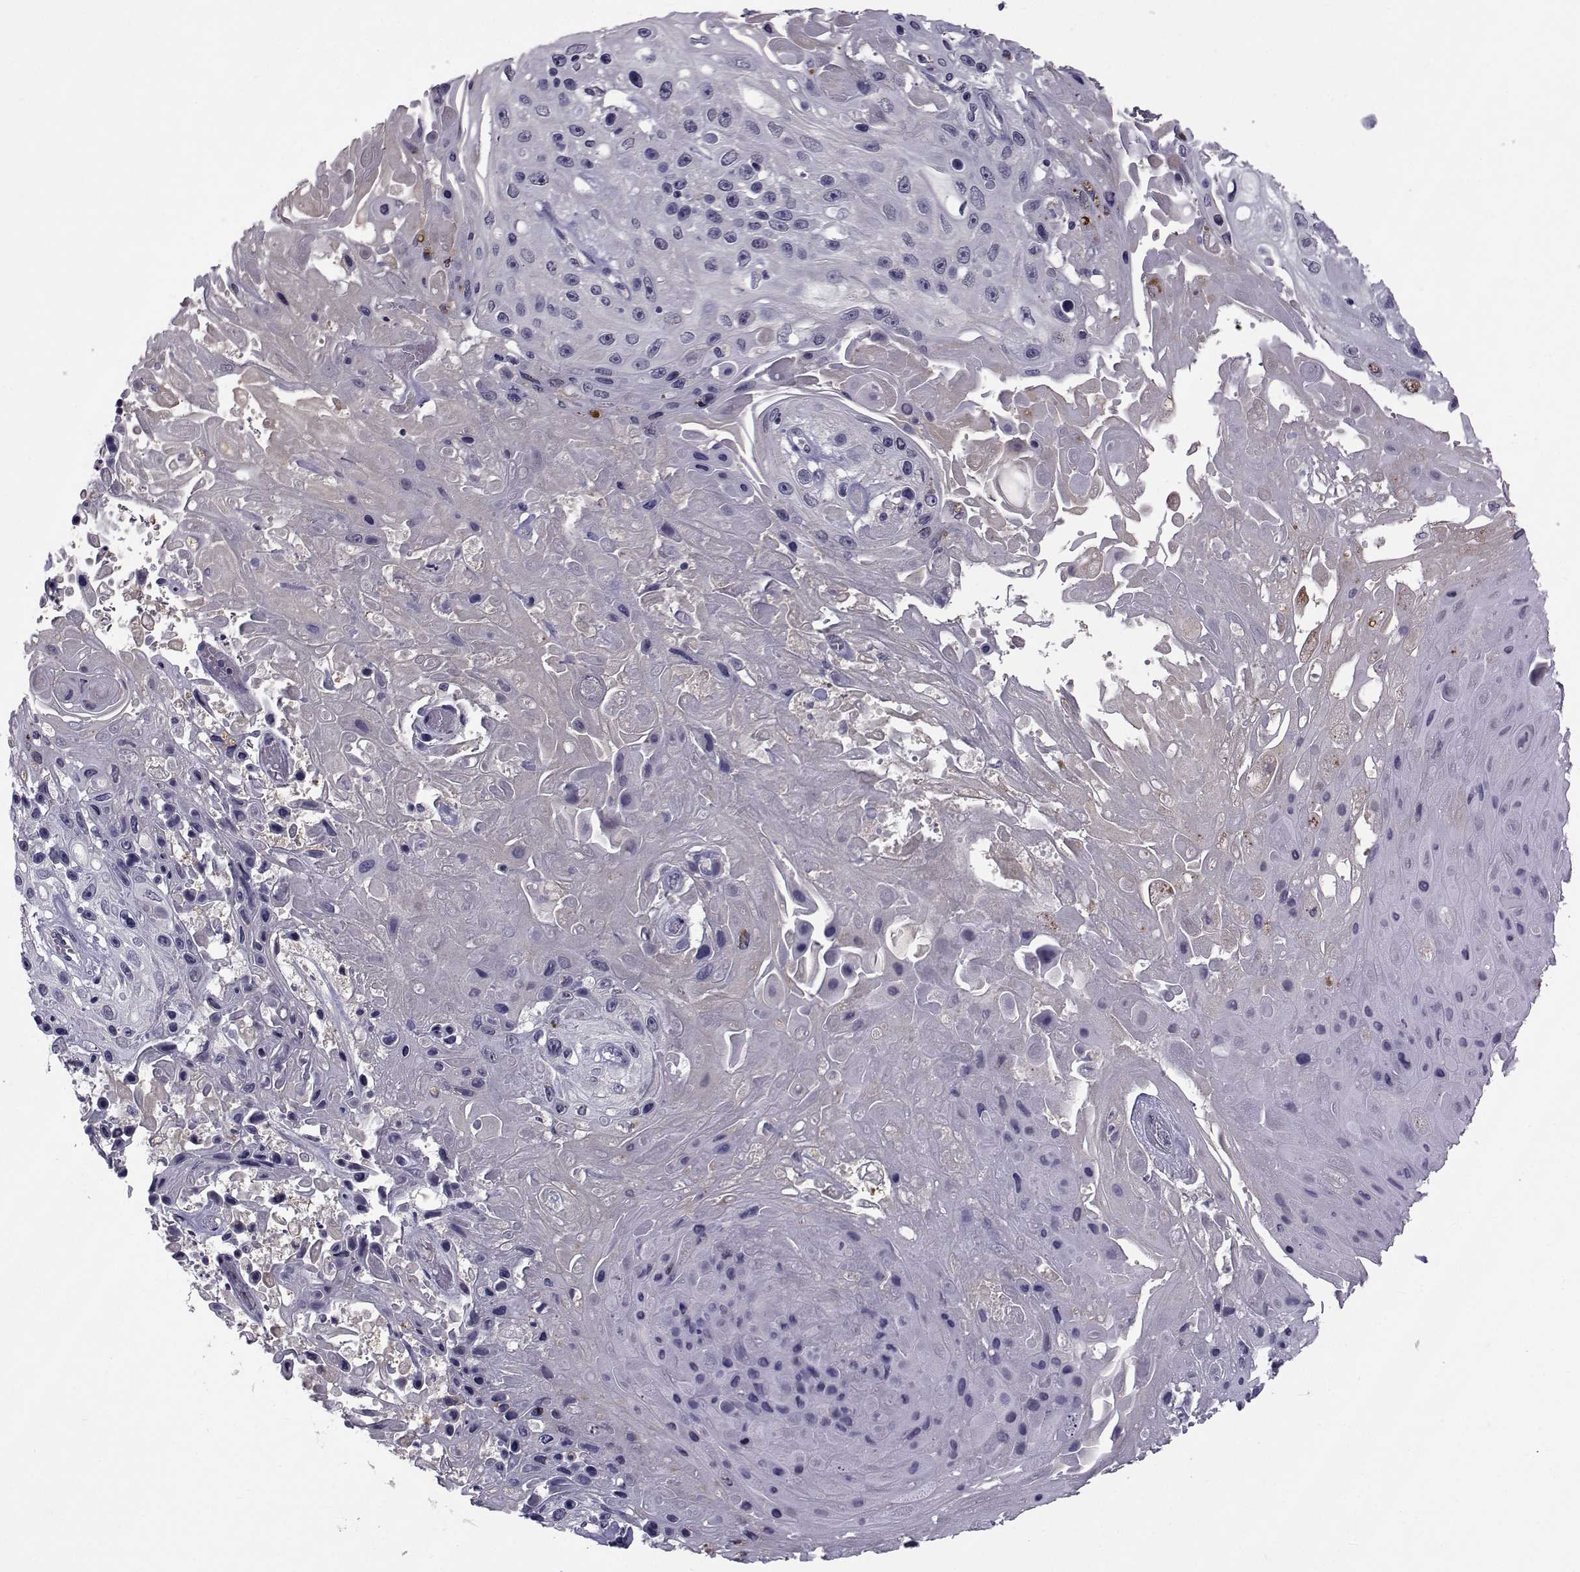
{"staining": {"intensity": "negative", "quantity": "none", "location": "none"}, "tissue": "skin cancer", "cell_type": "Tumor cells", "image_type": "cancer", "snomed": [{"axis": "morphology", "description": "Squamous cell carcinoma, NOS"}, {"axis": "topography", "description": "Skin"}], "caption": "A photomicrograph of human skin cancer (squamous cell carcinoma) is negative for staining in tumor cells.", "gene": "TNFRSF11B", "patient": {"sex": "male", "age": 82}}